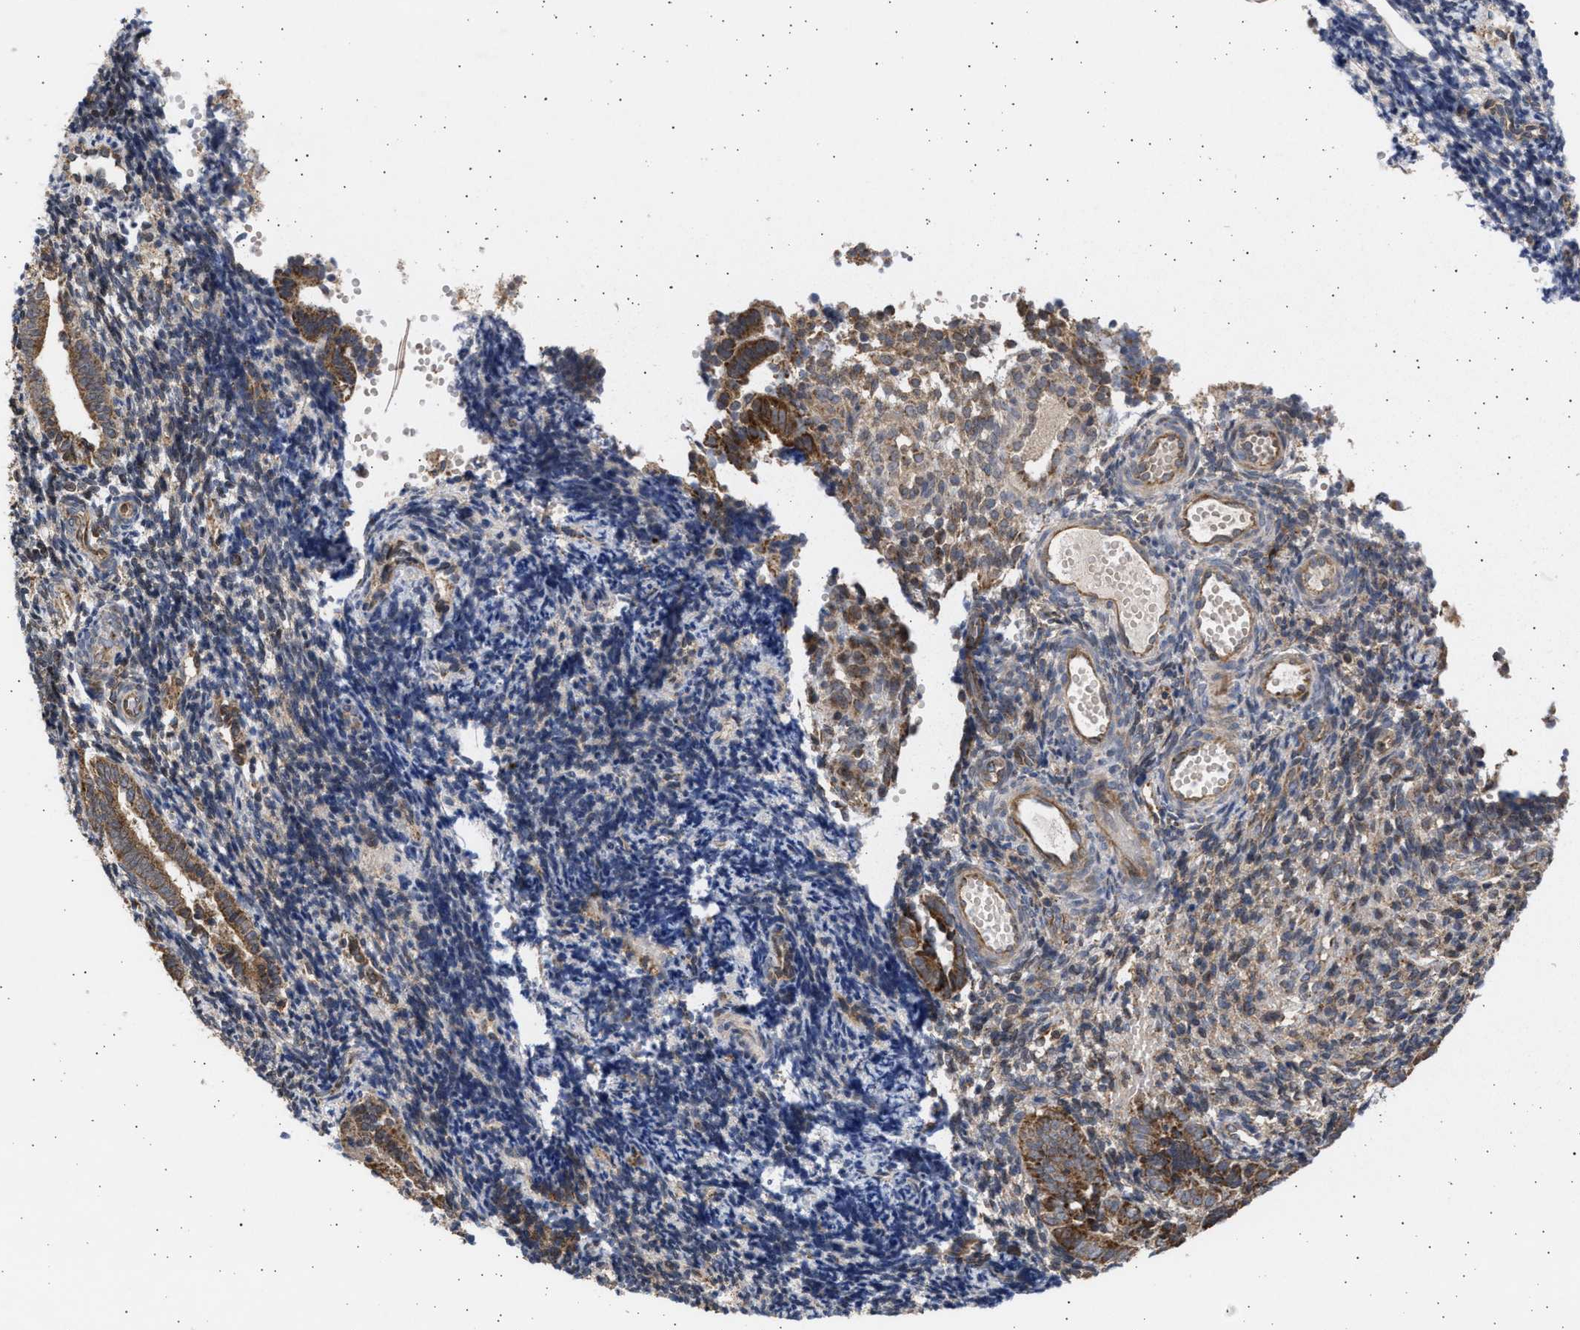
{"staining": {"intensity": "weak", "quantity": "25%-75%", "location": "cytoplasmic/membranous"}, "tissue": "endometrium", "cell_type": "Cells in endometrial stroma", "image_type": "normal", "snomed": [{"axis": "morphology", "description": "Normal tissue, NOS"}, {"axis": "topography", "description": "Uterus"}, {"axis": "topography", "description": "Endometrium"}], "caption": "Endometrium stained with immunohistochemistry exhibits weak cytoplasmic/membranous staining in approximately 25%-75% of cells in endometrial stroma.", "gene": "TTC19", "patient": {"sex": "female", "age": 33}}